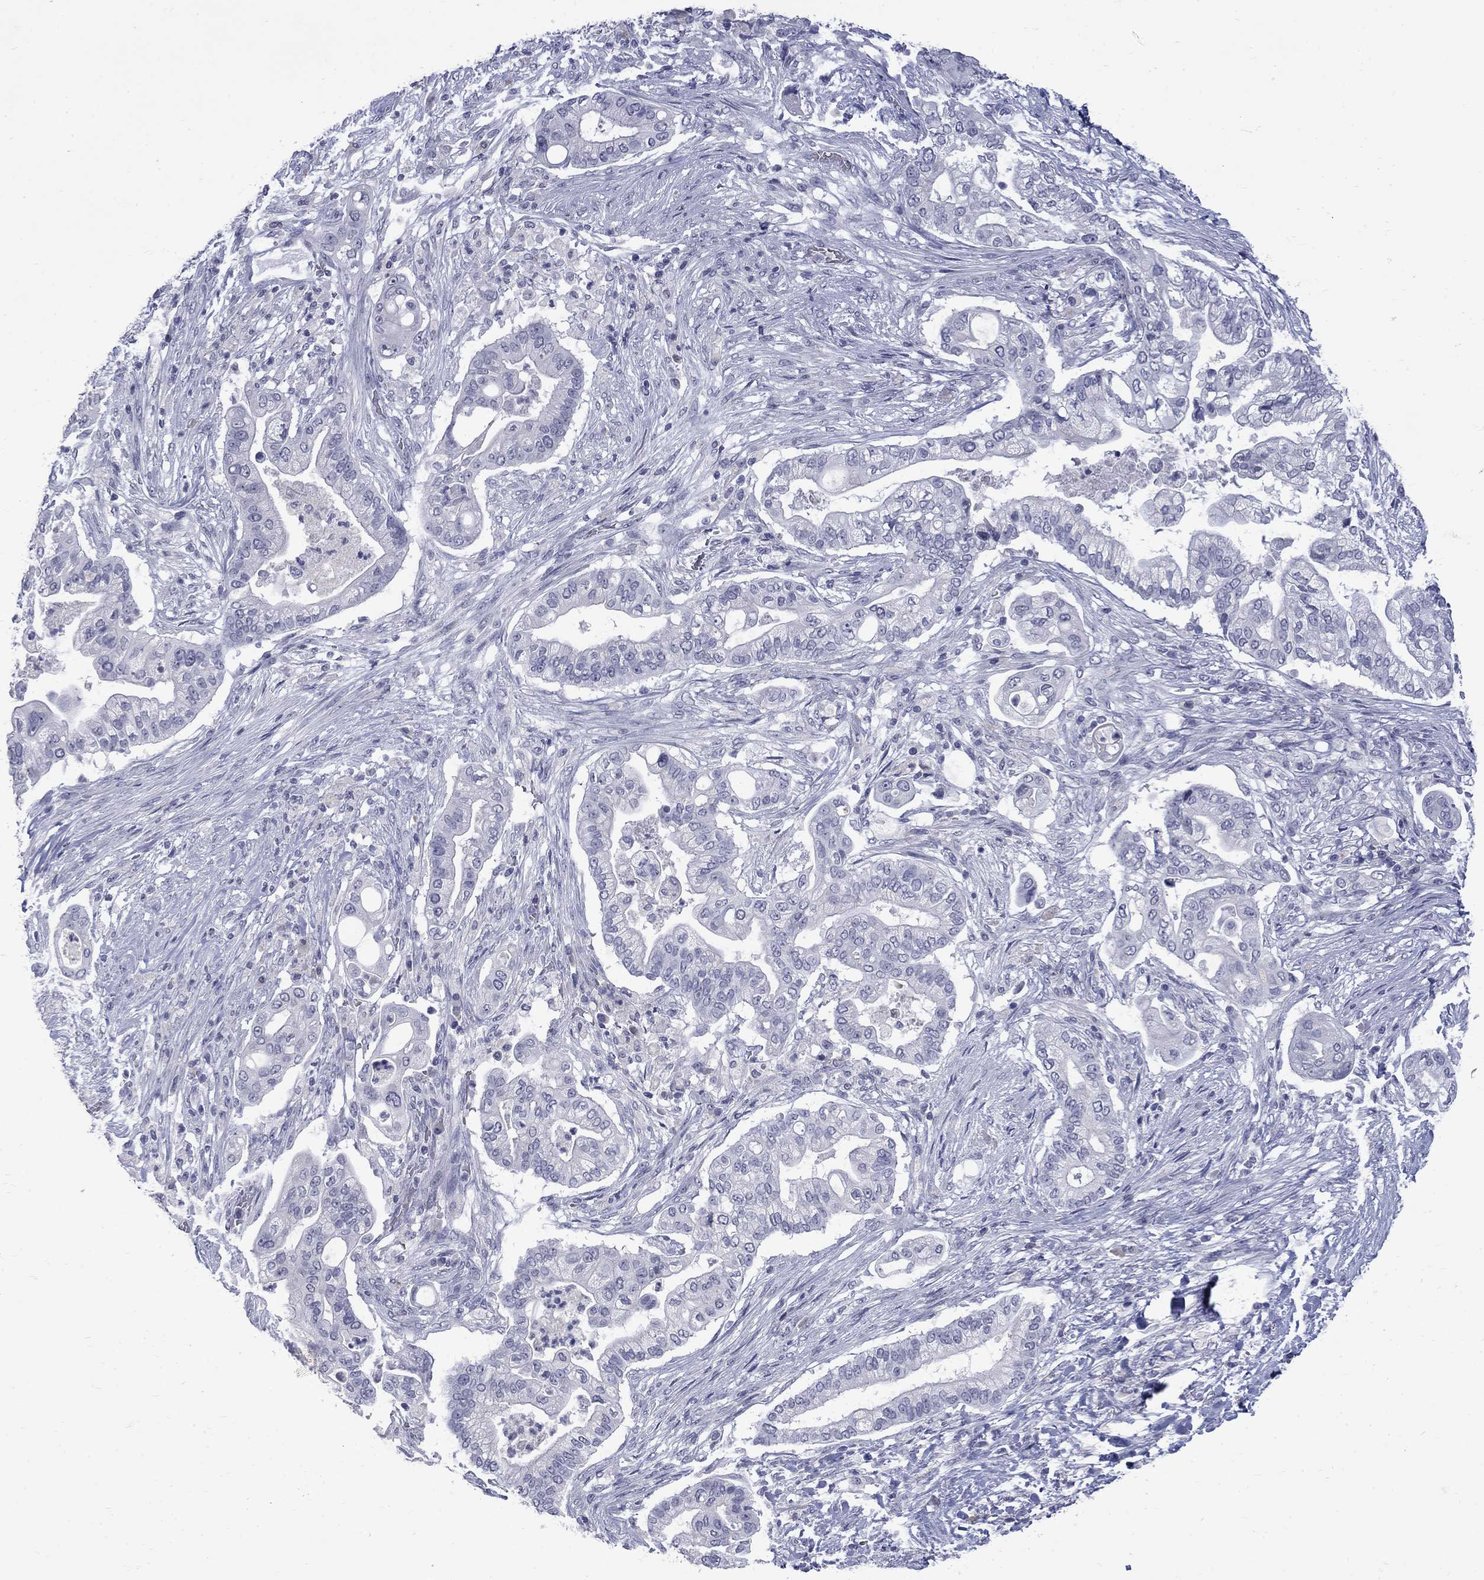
{"staining": {"intensity": "negative", "quantity": "none", "location": "none"}, "tissue": "pancreatic cancer", "cell_type": "Tumor cells", "image_type": "cancer", "snomed": [{"axis": "morphology", "description": "Adenocarcinoma, NOS"}, {"axis": "topography", "description": "Pancreas"}], "caption": "A photomicrograph of adenocarcinoma (pancreatic) stained for a protein demonstrates no brown staining in tumor cells.", "gene": "CTNND2", "patient": {"sex": "female", "age": 69}}